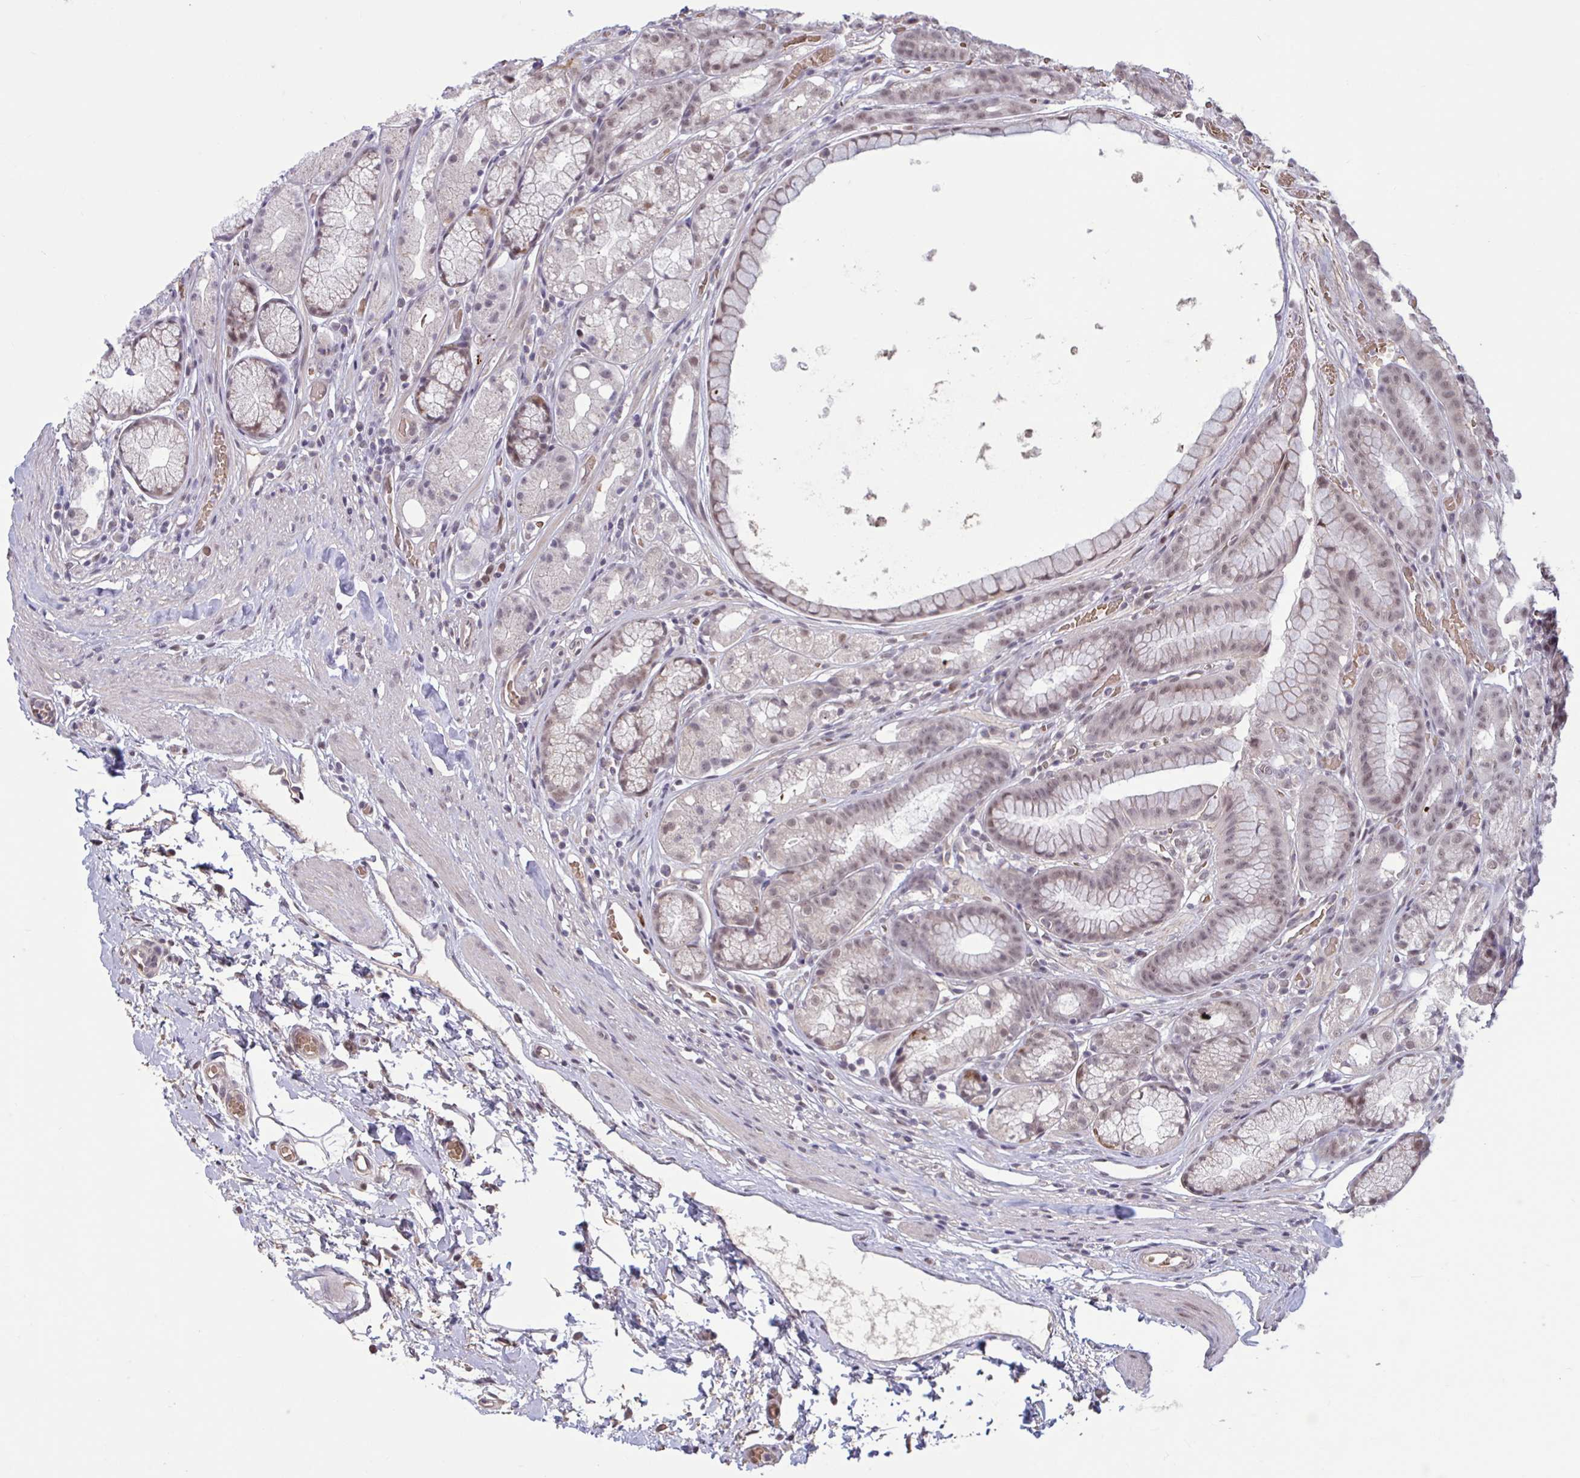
{"staining": {"intensity": "weak", "quantity": "25%-75%", "location": "nuclear"}, "tissue": "stomach", "cell_type": "Glandular cells", "image_type": "normal", "snomed": [{"axis": "morphology", "description": "Normal tissue, NOS"}, {"axis": "topography", "description": "Smooth muscle"}, {"axis": "topography", "description": "Stomach"}], "caption": "Immunohistochemistry (IHC) (DAB (3,3'-diaminobenzidine)) staining of normal human stomach exhibits weak nuclear protein positivity in about 25%-75% of glandular cells.", "gene": "ZNF414", "patient": {"sex": "male", "age": 70}}